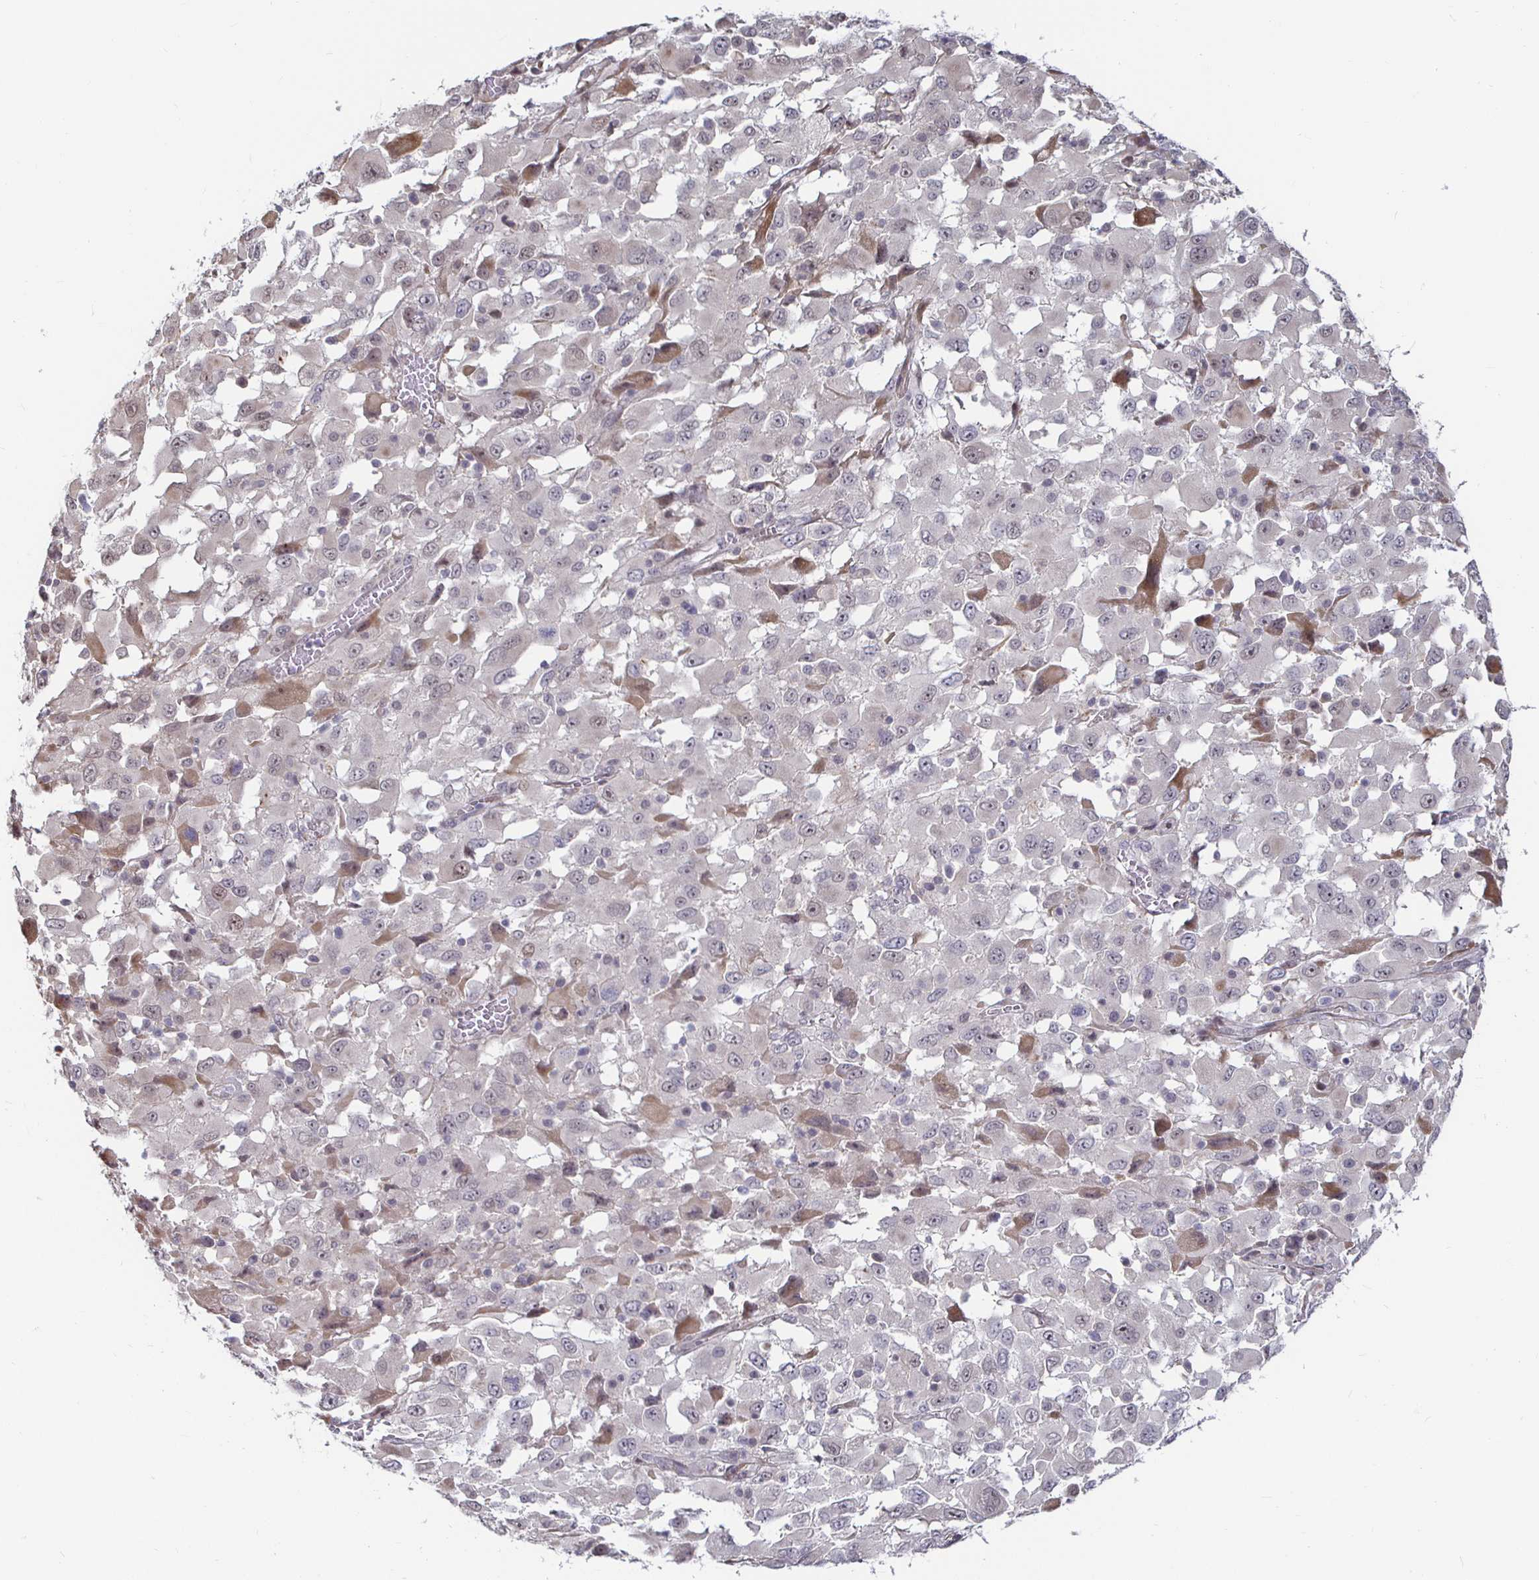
{"staining": {"intensity": "moderate", "quantity": "<25%", "location": "cytoplasmic/membranous"}, "tissue": "melanoma", "cell_type": "Tumor cells", "image_type": "cancer", "snomed": [{"axis": "morphology", "description": "Malignant melanoma, Metastatic site"}, {"axis": "topography", "description": "Soft tissue"}], "caption": "Protein analysis of melanoma tissue demonstrates moderate cytoplasmic/membranous expression in about <25% of tumor cells.", "gene": "CAPN11", "patient": {"sex": "male", "age": 50}}